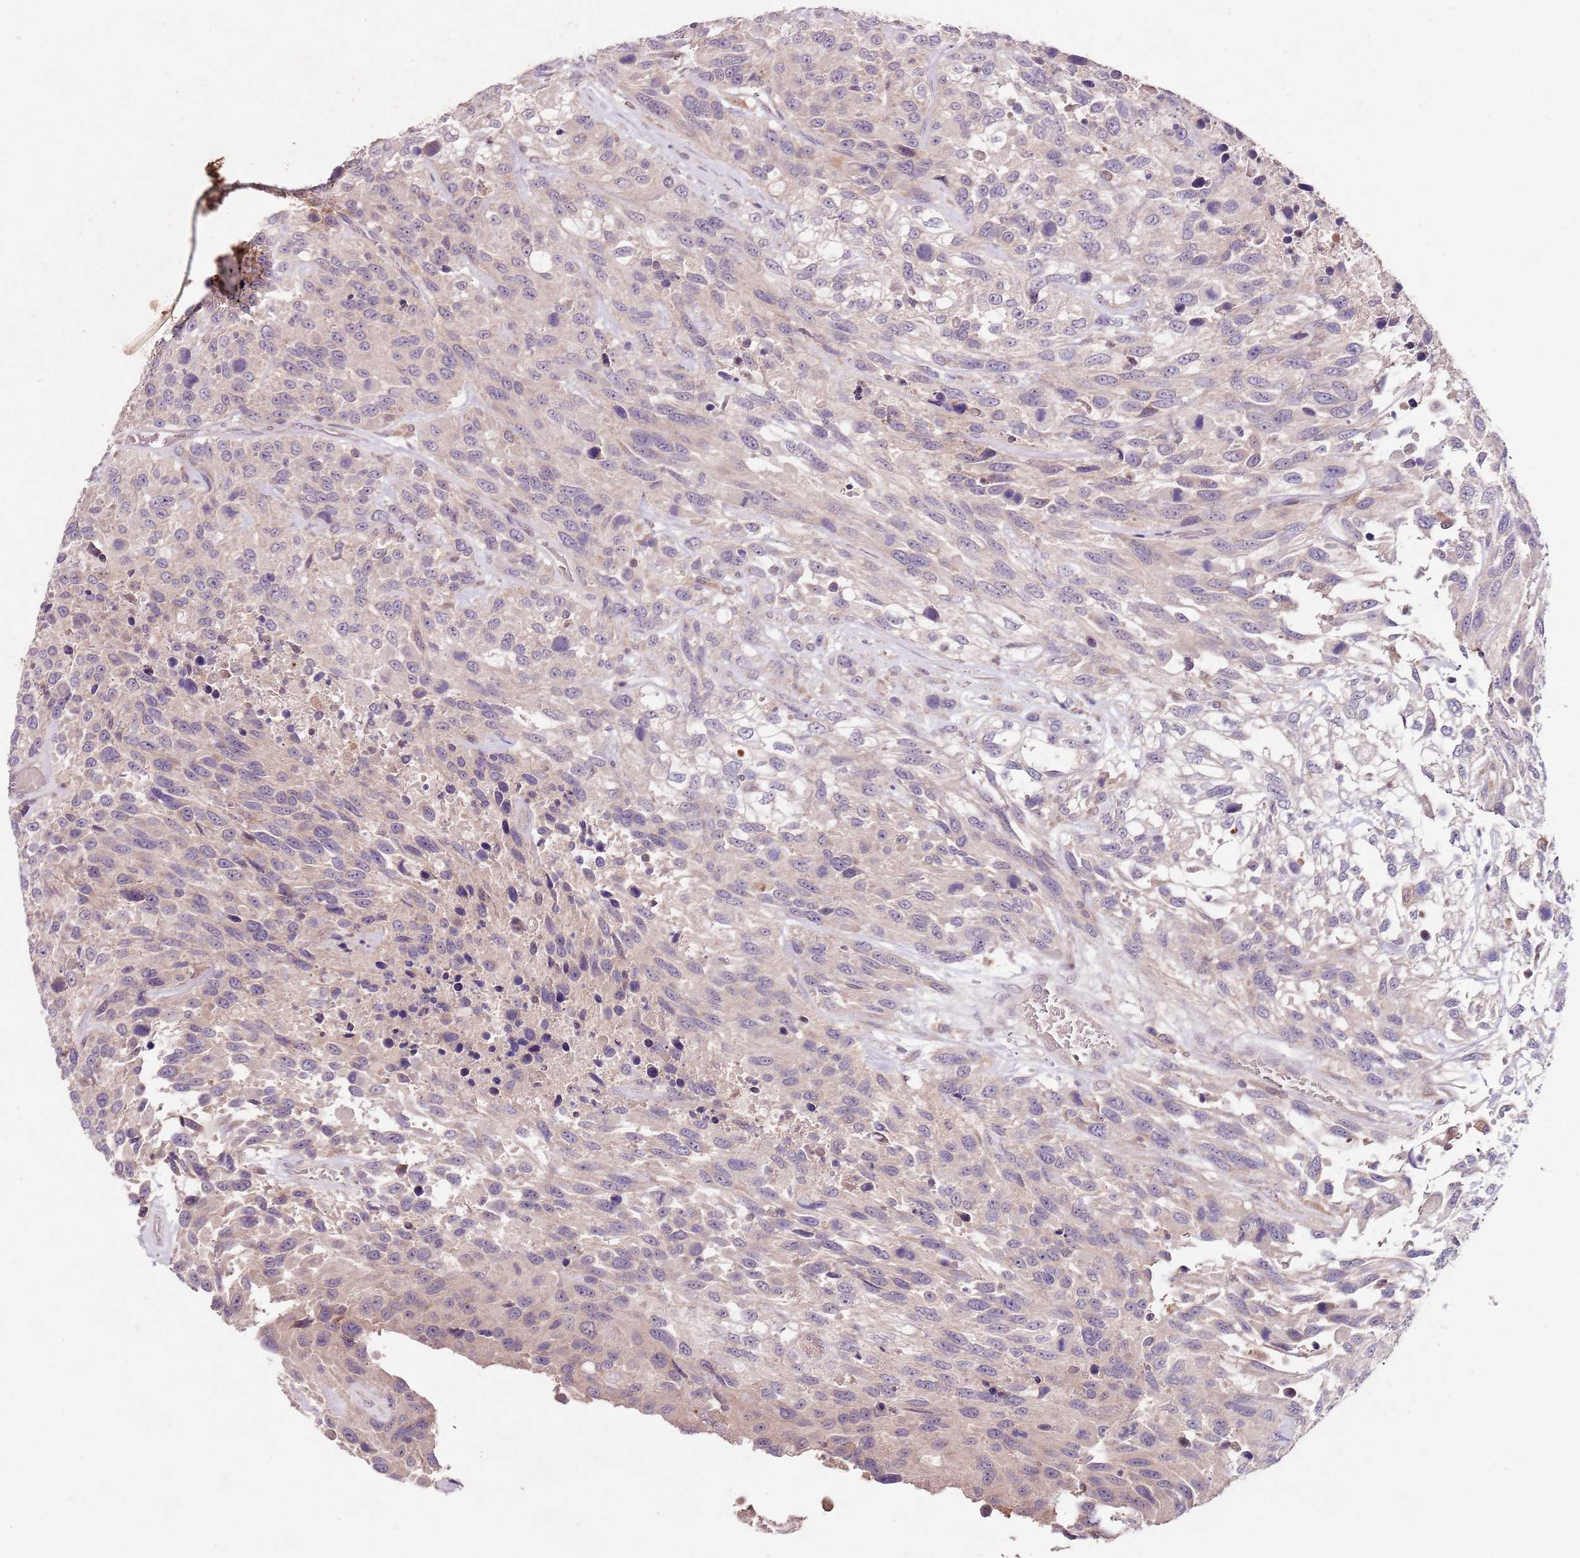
{"staining": {"intensity": "negative", "quantity": "none", "location": "none"}, "tissue": "urothelial cancer", "cell_type": "Tumor cells", "image_type": "cancer", "snomed": [{"axis": "morphology", "description": "Urothelial carcinoma, High grade"}, {"axis": "topography", "description": "Urinary bladder"}], "caption": "Tumor cells show no significant positivity in high-grade urothelial carcinoma.", "gene": "NRDE2", "patient": {"sex": "female", "age": 70}}